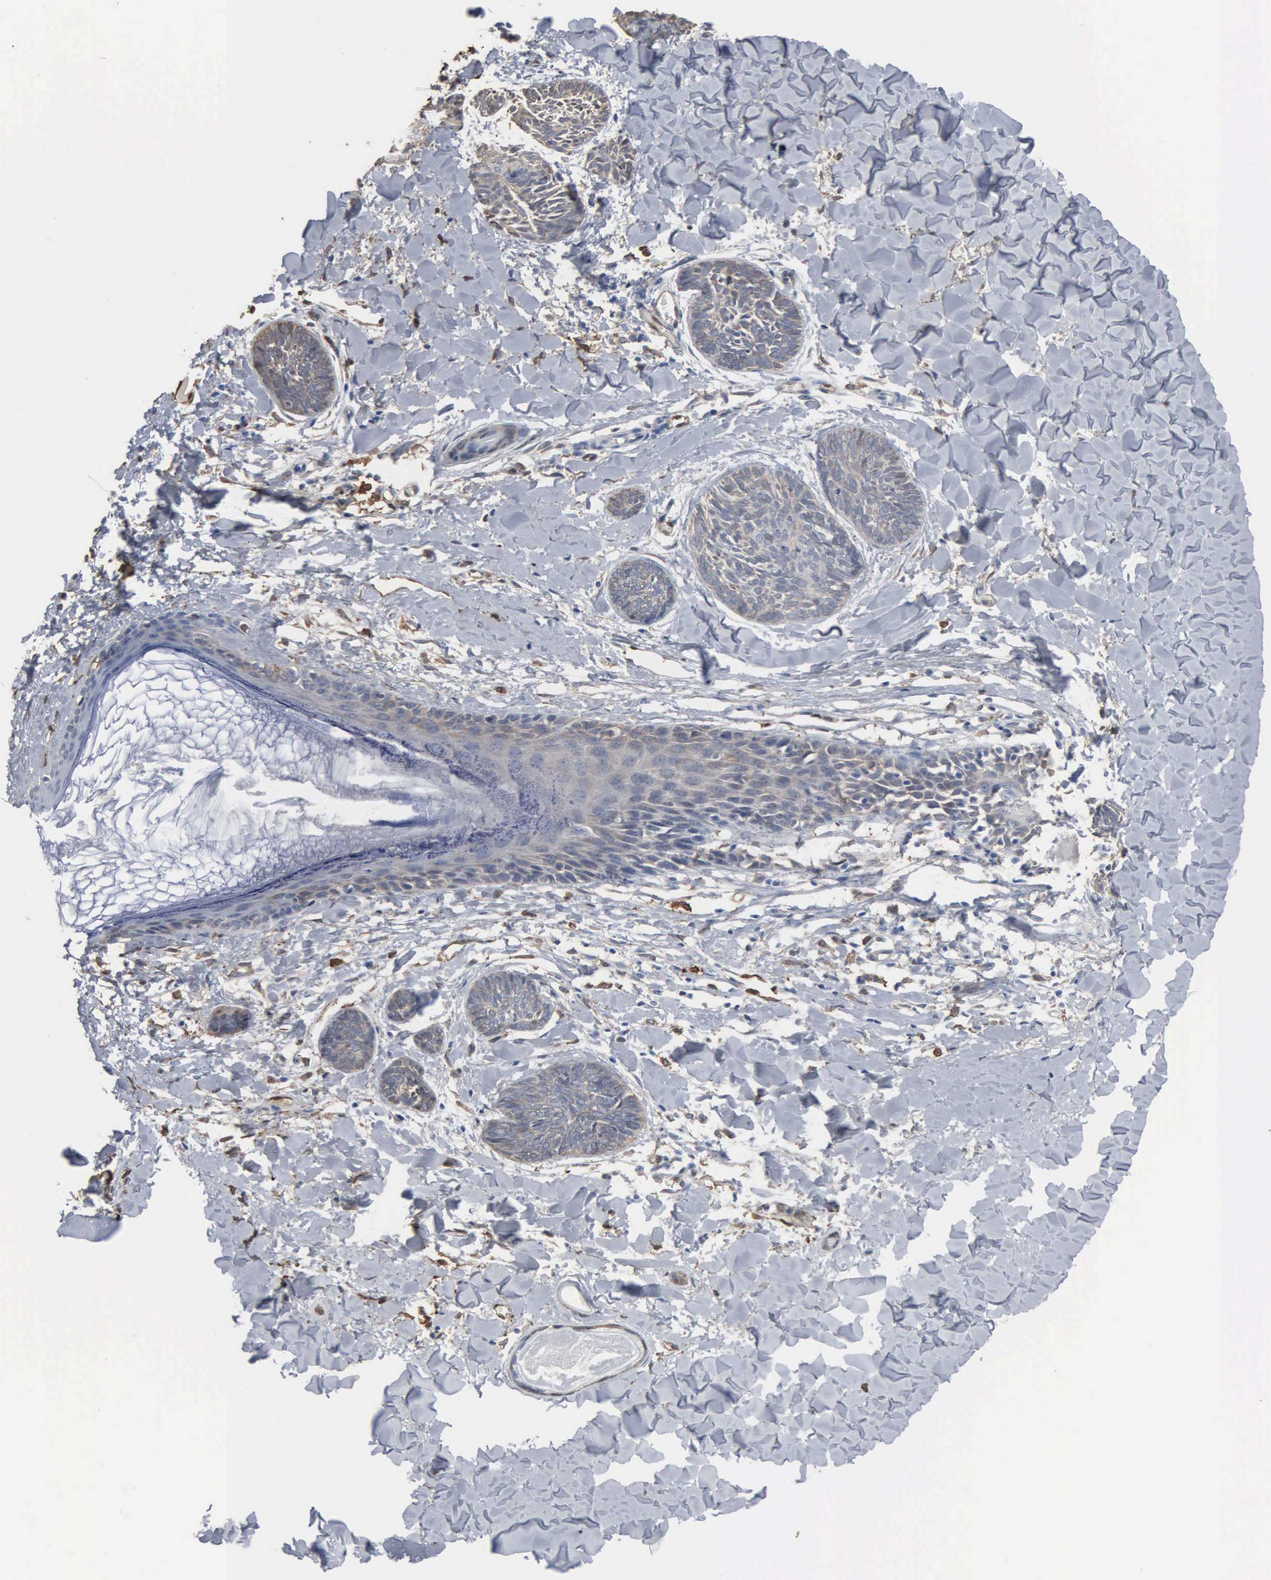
{"staining": {"intensity": "negative", "quantity": "none", "location": "none"}, "tissue": "skin cancer", "cell_type": "Tumor cells", "image_type": "cancer", "snomed": [{"axis": "morphology", "description": "Basal cell carcinoma"}, {"axis": "topography", "description": "Skin"}], "caption": "Immunohistochemistry (IHC) of human skin basal cell carcinoma demonstrates no positivity in tumor cells.", "gene": "FSCN1", "patient": {"sex": "female", "age": 81}}